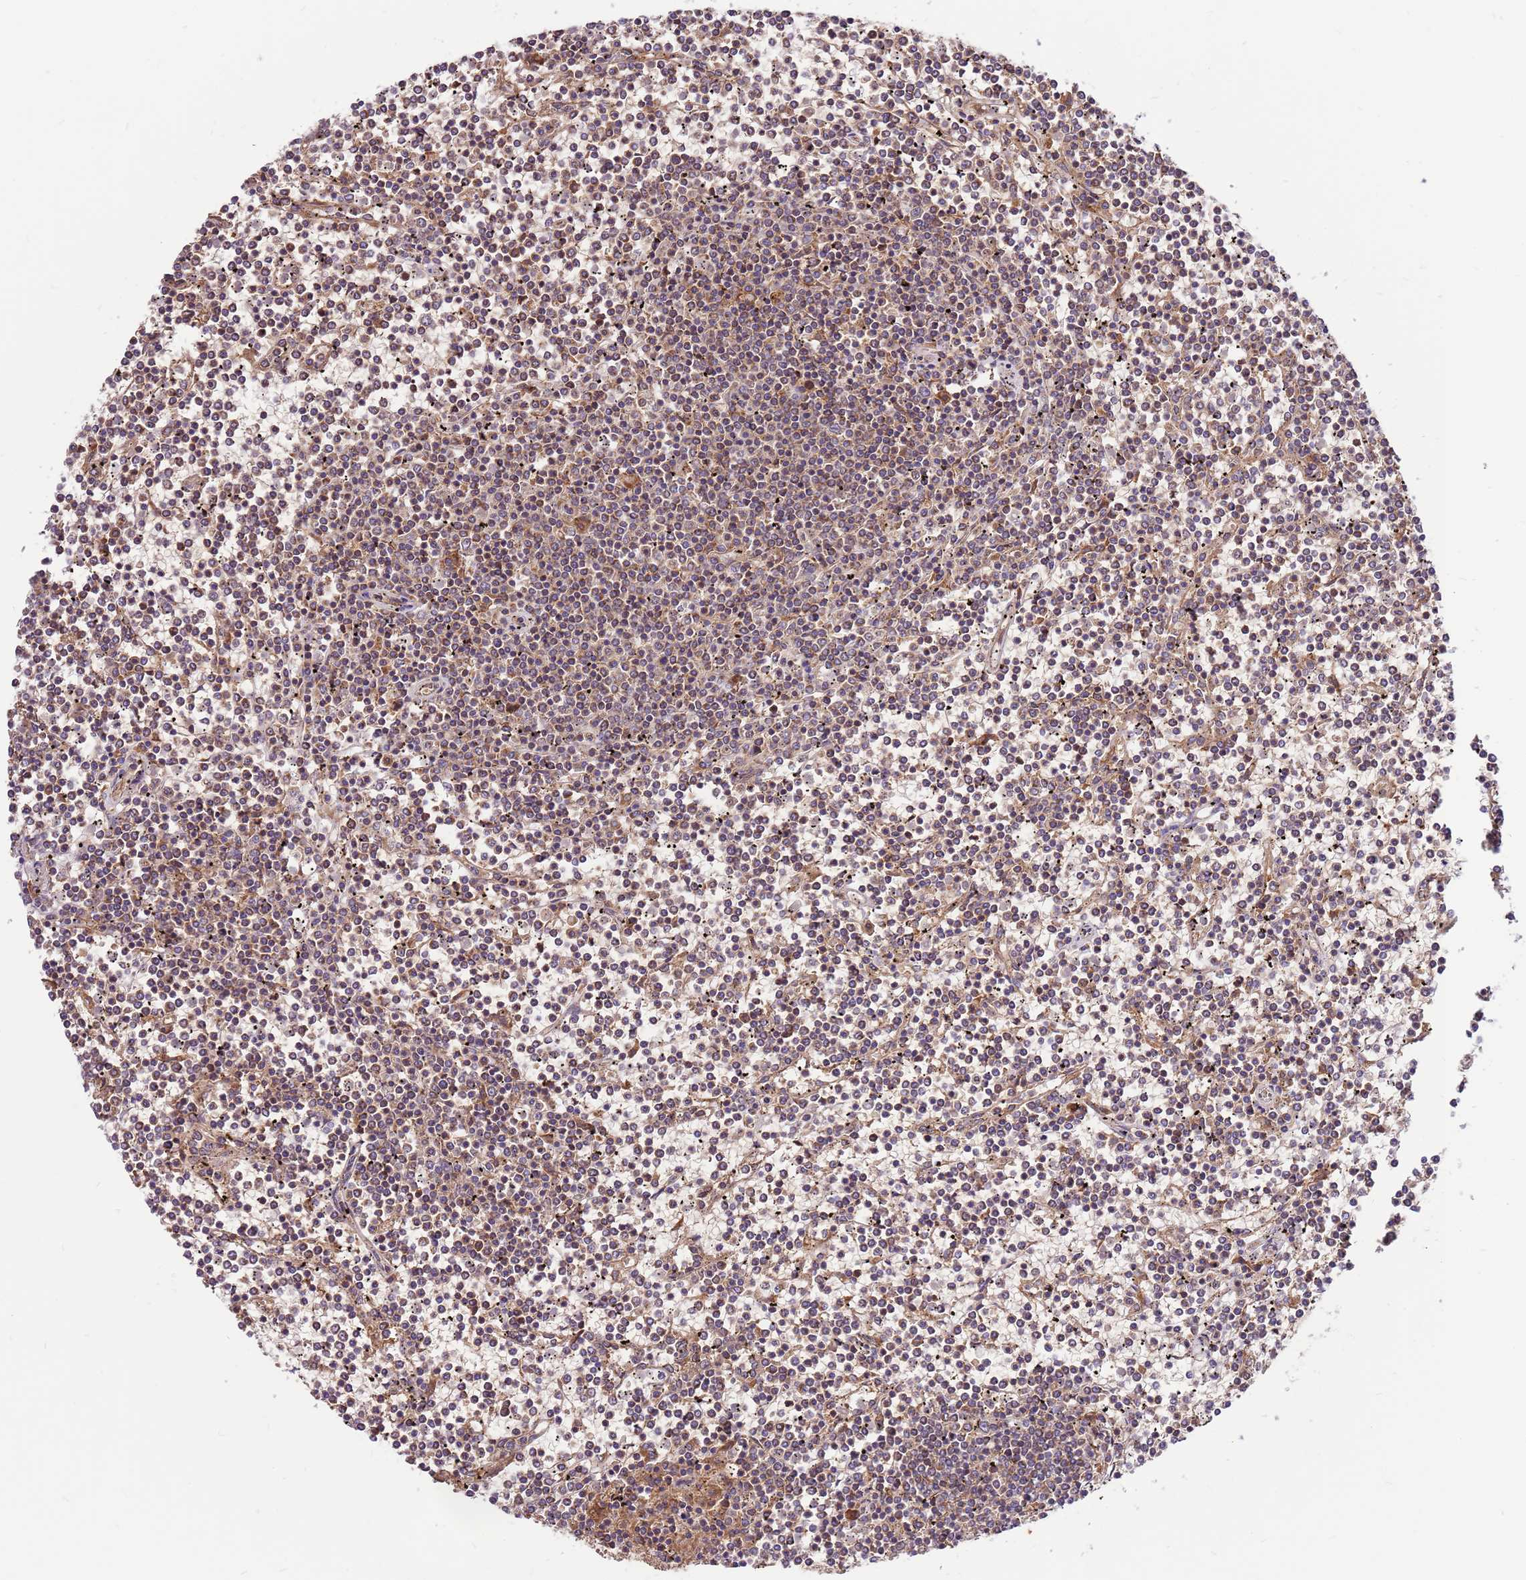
{"staining": {"intensity": "weak", "quantity": "<25%", "location": "cytoplasmic/membranous"}, "tissue": "lymphoma", "cell_type": "Tumor cells", "image_type": "cancer", "snomed": [{"axis": "morphology", "description": "Malignant lymphoma, non-Hodgkin's type, Low grade"}, {"axis": "topography", "description": "Spleen"}], "caption": "Tumor cells are negative for protein expression in human low-grade malignant lymphoma, non-Hodgkin's type.", "gene": "SLC44A5", "patient": {"sex": "female", "age": 19}}